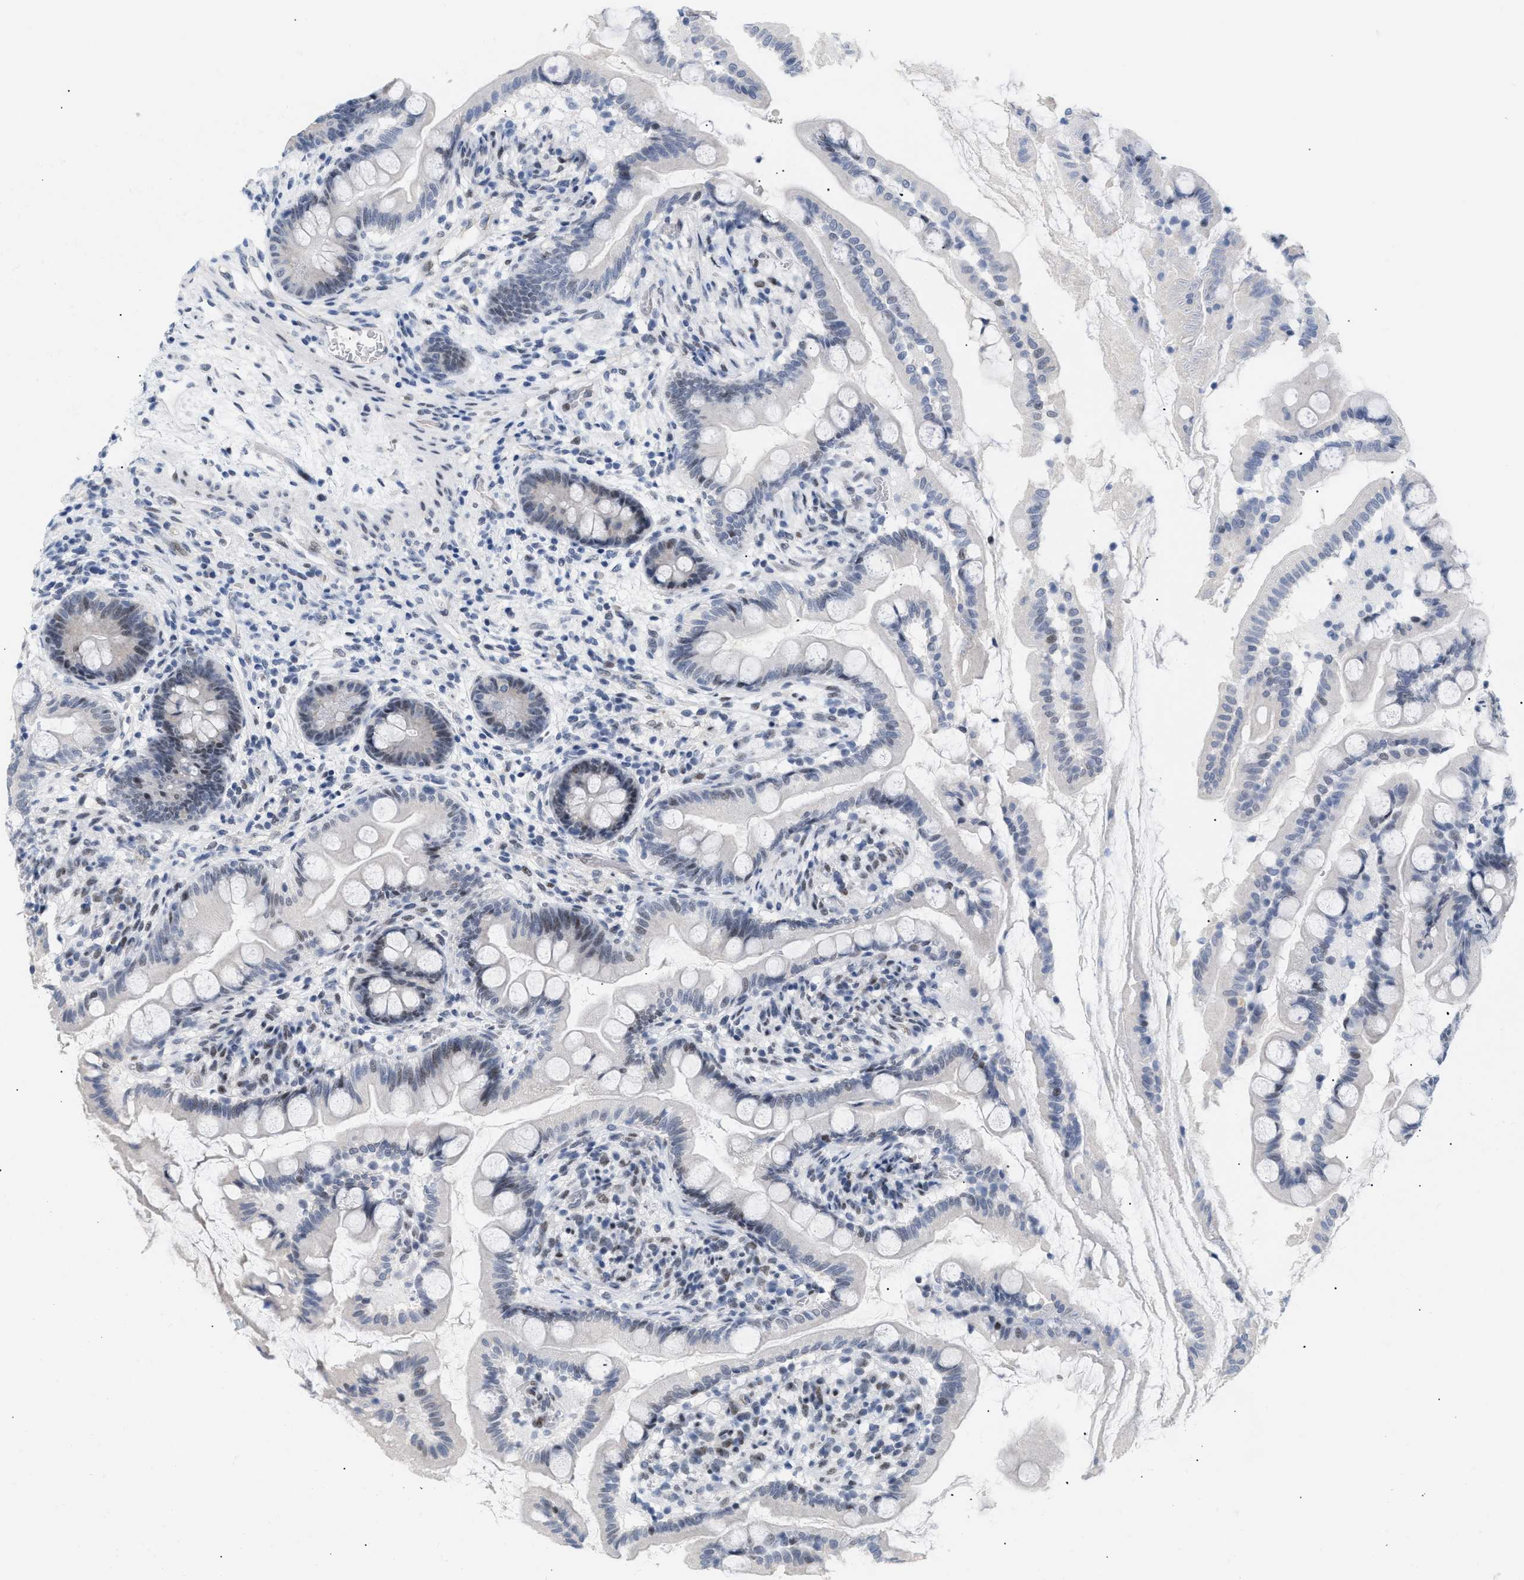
{"staining": {"intensity": "strong", "quantity": "<25%", "location": "nuclear"}, "tissue": "small intestine", "cell_type": "Glandular cells", "image_type": "normal", "snomed": [{"axis": "morphology", "description": "Normal tissue, NOS"}, {"axis": "topography", "description": "Small intestine"}], "caption": "Approximately <25% of glandular cells in benign human small intestine demonstrate strong nuclear protein staining as visualized by brown immunohistochemical staining.", "gene": "PPARD", "patient": {"sex": "female", "age": 56}}